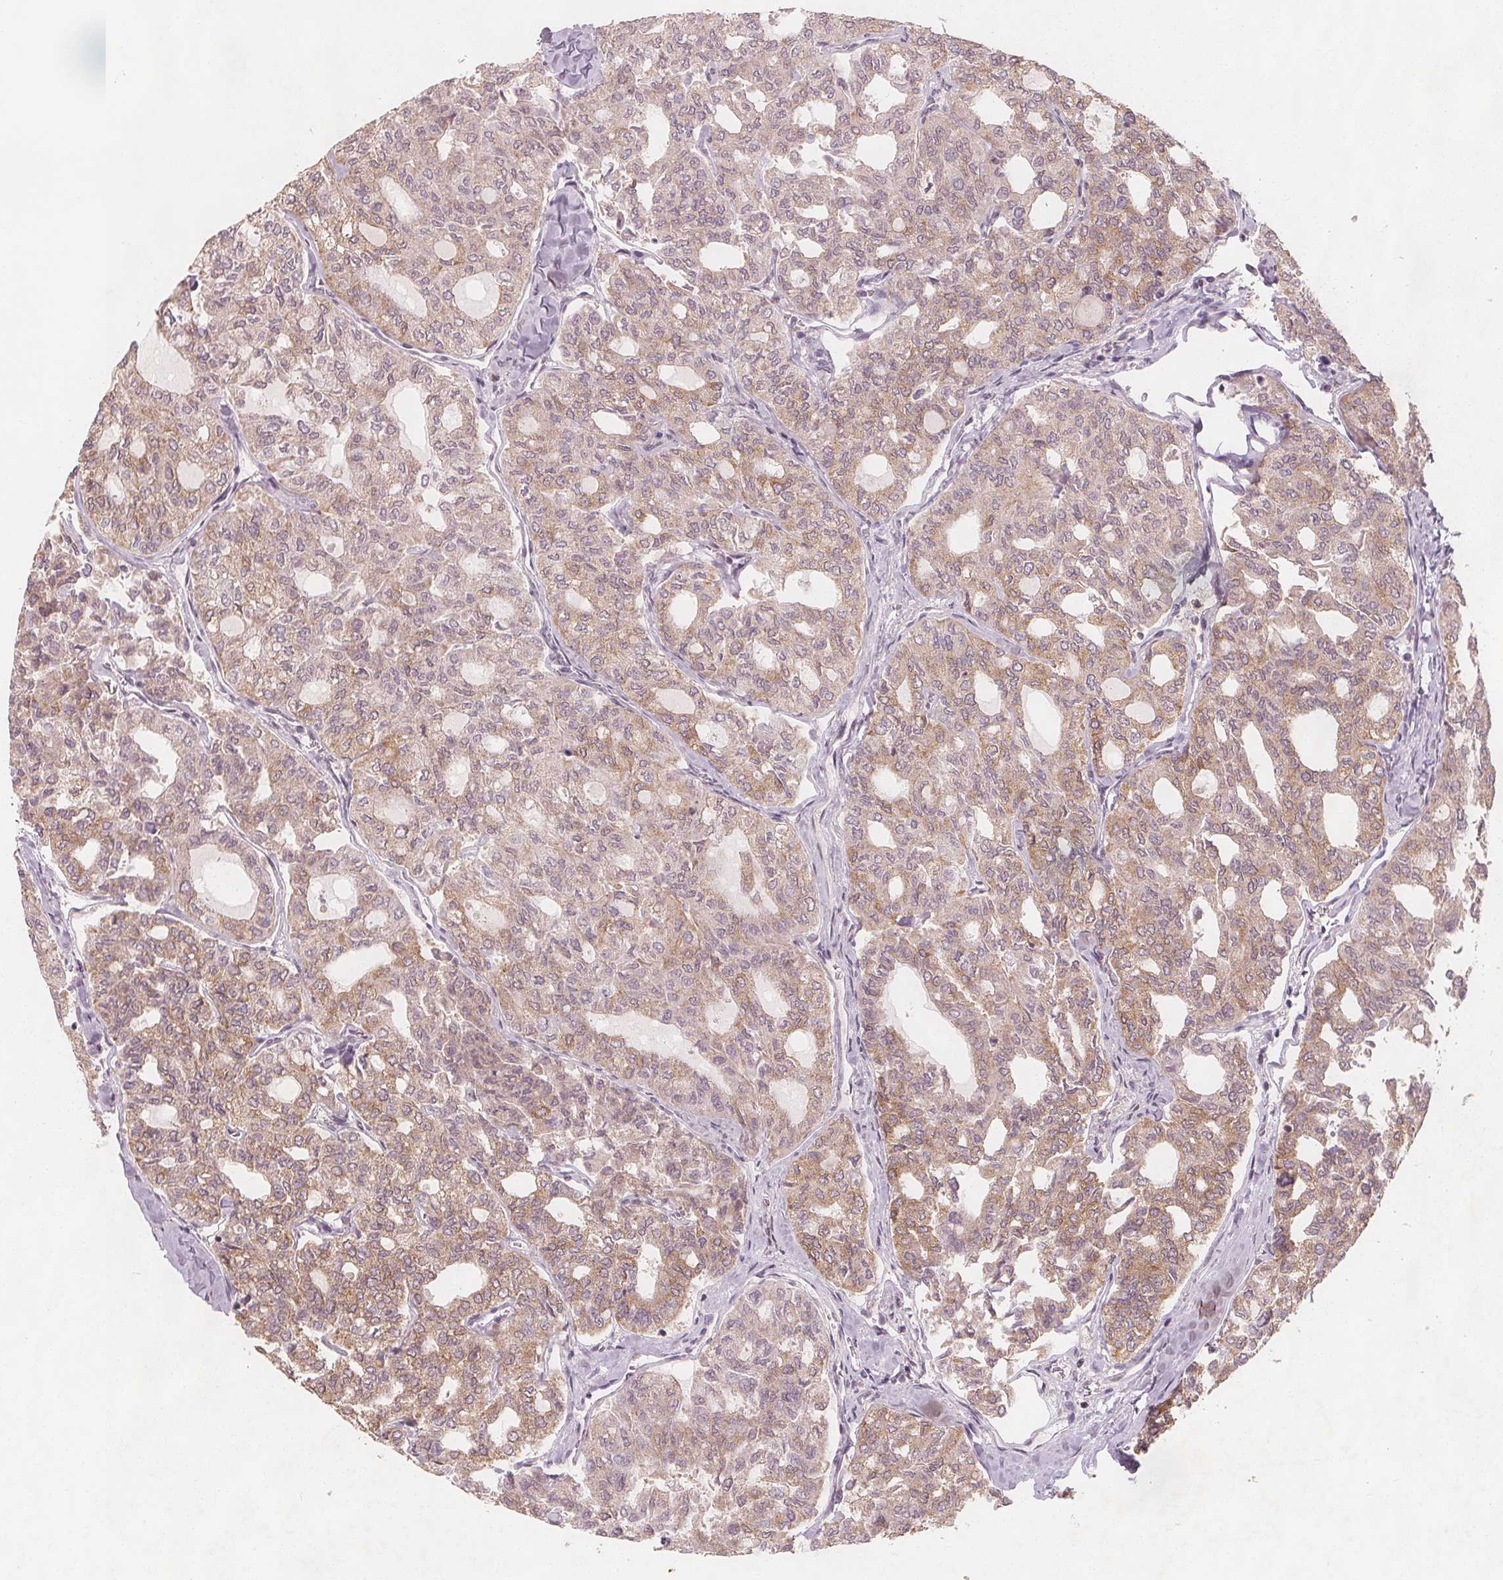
{"staining": {"intensity": "weak", "quantity": "25%-75%", "location": "cytoplasmic/membranous"}, "tissue": "thyroid cancer", "cell_type": "Tumor cells", "image_type": "cancer", "snomed": [{"axis": "morphology", "description": "Follicular adenoma carcinoma, NOS"}, {"axis": "topography", "description": "Thyroid gland"}], "caption": "About 25%-75% of tumor cells in human thyroid cancer (follicular adenoma carcinoma) exhibit weak cytoplasmic/membranous protein expression as visualized by brown immunohistochemical staining.", "gene": "NCSTN", "patient": {"sex": "male", "age": 75}}